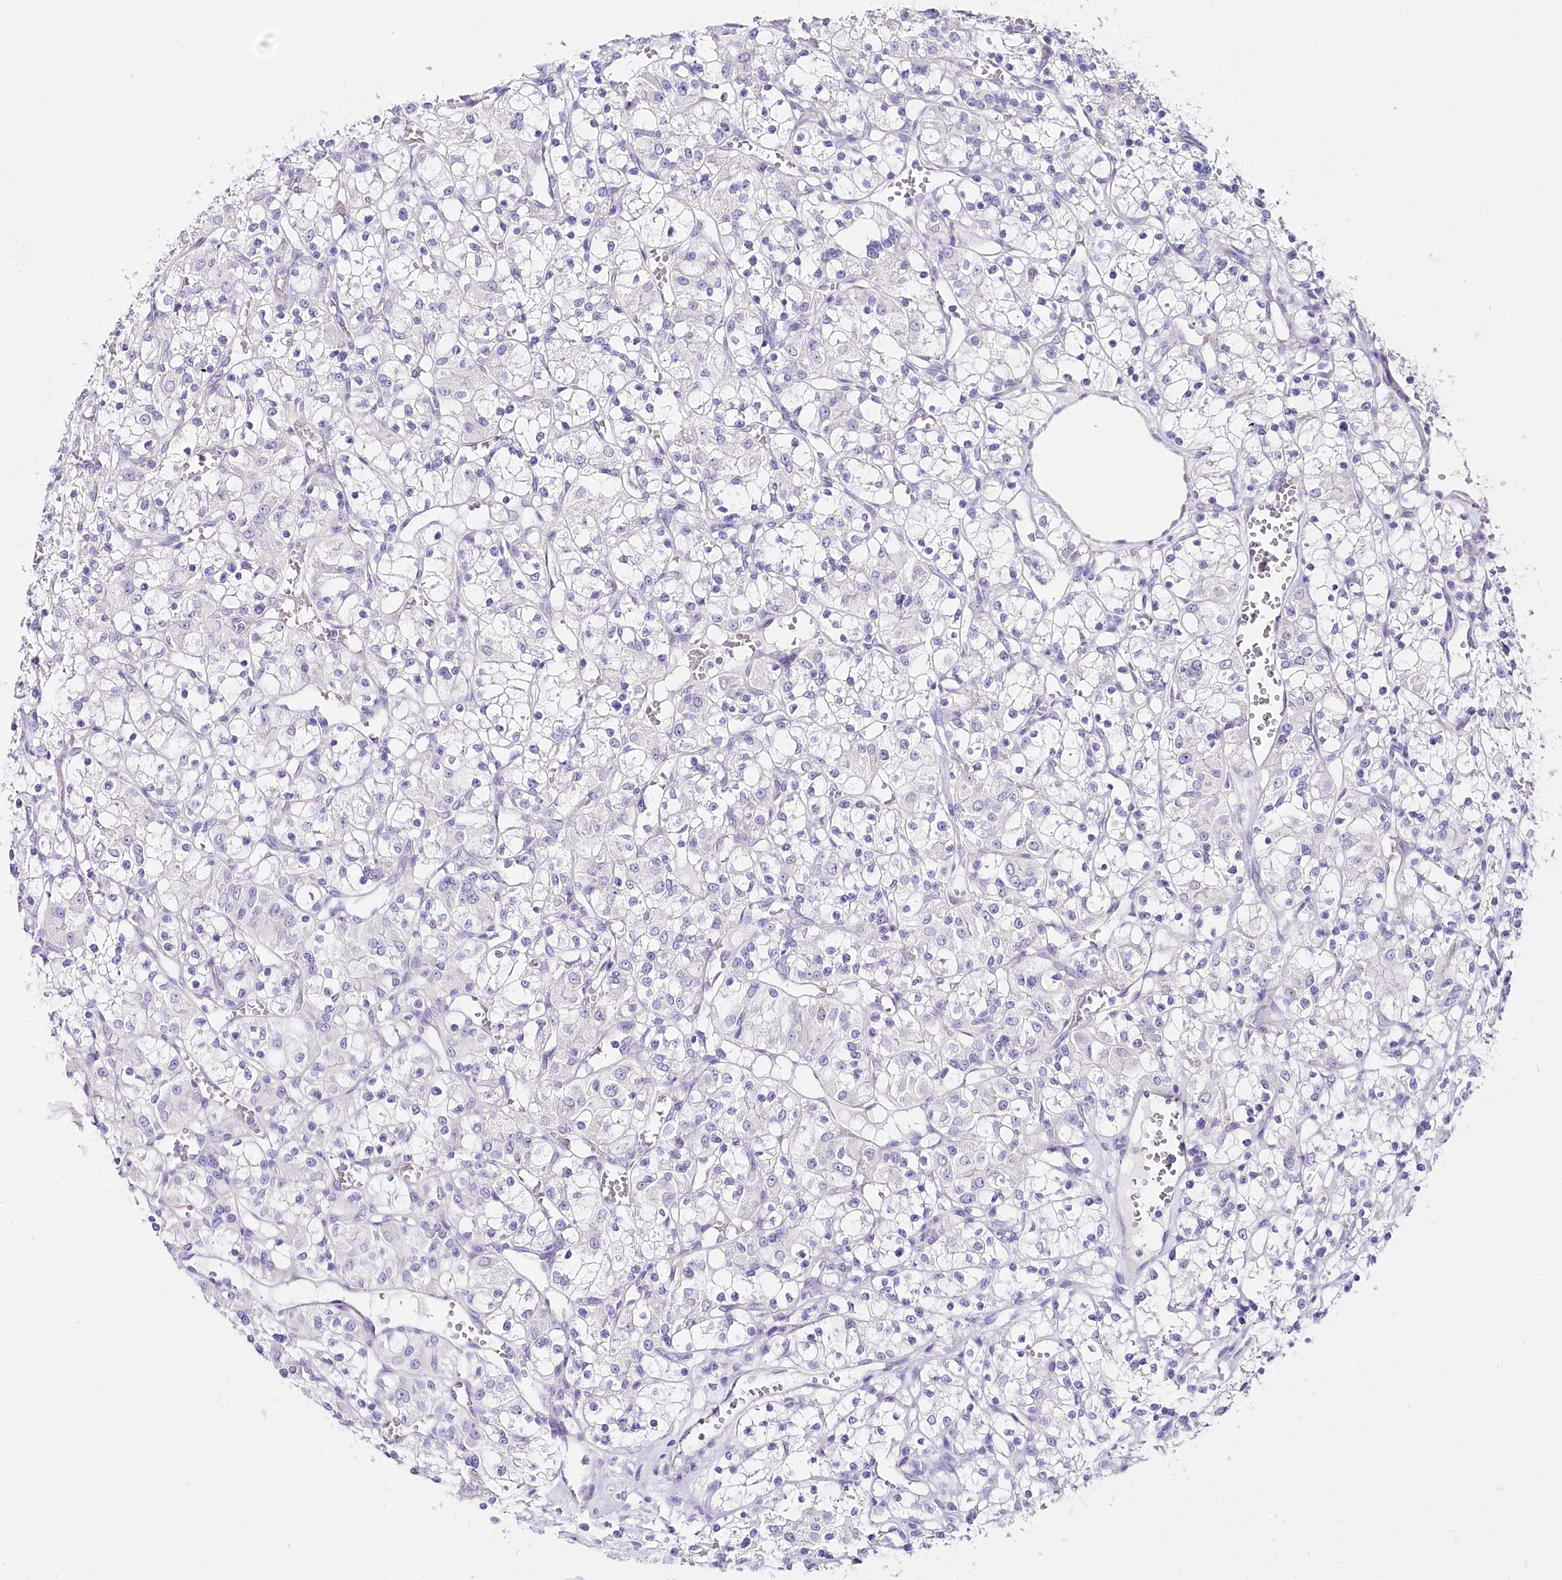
{"staining": {"intensity": "negative", "quantity": "none", "location": "none"}, "tissue": "renal cancer", "cell_type": "Tumor cells", "image_type": "cancer", "snomed": [{"axis": "morphology", "description": "Adenocarcinoma, NOS"}, {"axis": "topography", "description": "Kidney"}], "caption": "IHC image of neoplastic tissue: adenocarcinoma (renal) stained with DAB (3,3'-diaminobenzidine) reveals no significant protein expression in tumor cells. (Stains: DAB immunohistochemistry (IHC) with hematoxylin counter stain, Microscopy: brightfield microscopy at high magnification).", "gene": "CSN3", "patient": {"sex": "female", "age": 59}}